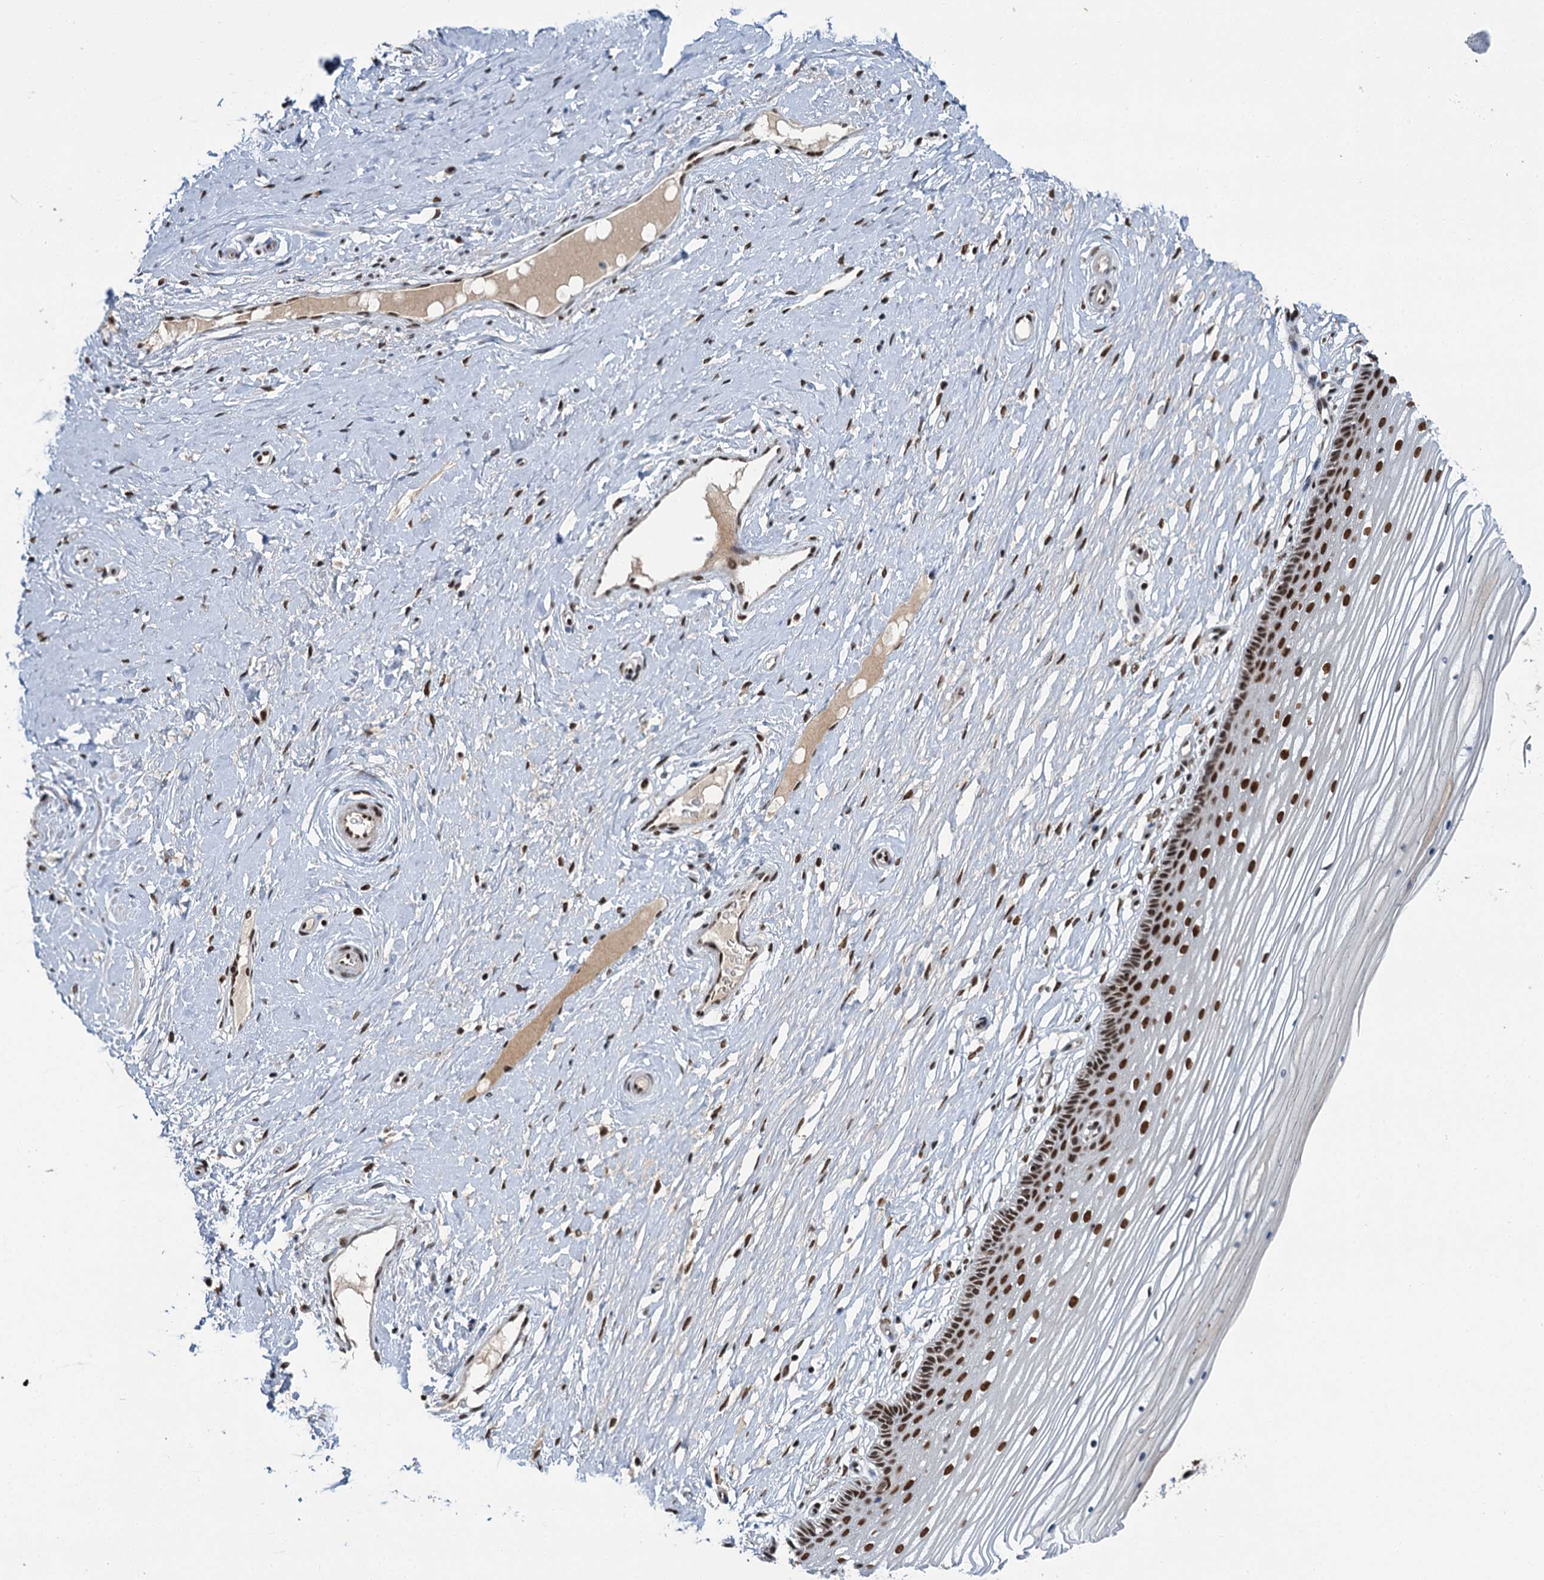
{"staining": {"intensity": "strong", "quantity": "25%-75%", "location": "nuclear"}, "tissue": "vagina", "cell_type": "Squamous epithelial cells", "image_type": "normal", "snomed": [{"axis": "morphology", "description": "Normal tissue, NOS"}, {"axis": "topography", "description": "Vagina"}, {"axis": "topography", "description": "Cervix"}], "caption": "The histopathology image exhibits immunohistochemical staining of unremarkable vagina. There is strong nuclear staining is seen in approximately 25%-75% of squamous epithelial cells.", "gene": "PPHLN1", "patient": {"sex": "female", "age": 40}}